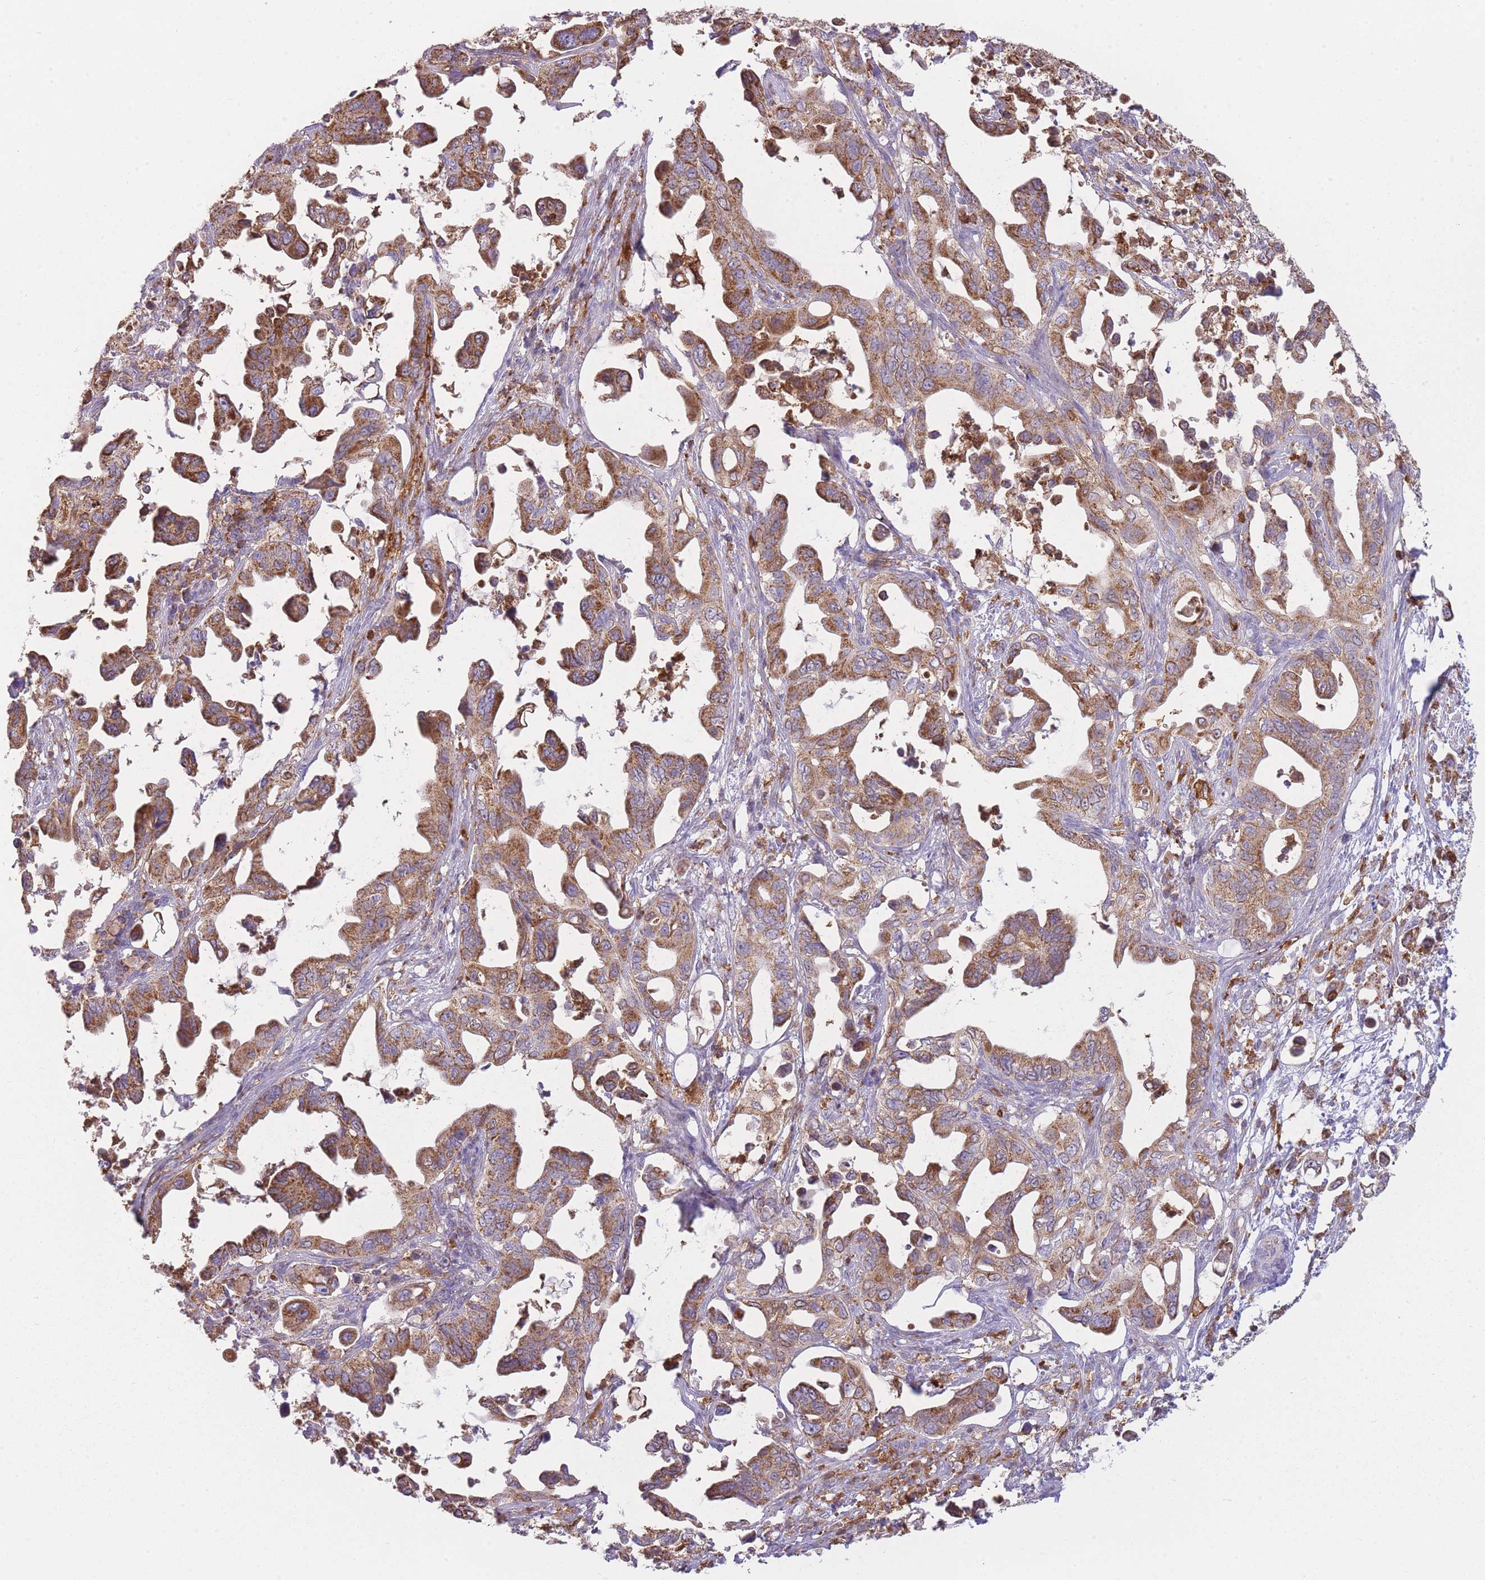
{"staining": {"intensity": "moderate", "quantity": ">75%", "location": "cytoplasmic/membranous"}, "tissue": "pancreatic cancer", "cell_type": "Tumor cells", "image_type": "cancer", "snomed": [{"axis": "morphology", "description": "Adenocarcinoma, NOS"}, {"axis": "topography", "description": "Pancreas"}], "caption": "High-power microscopy captured an immunohistochemistry (IHC) photomicrograph of pancreatic cancer (adenocarcinoma), revealing moderate cytoplasmic/membranous staining in about >75% of tumor cells. (brown staining indicates protein expression, while blue staining denotes nuclei).", "gene": "PRAM1", "patient": {"sex": "male", "age": 61}}